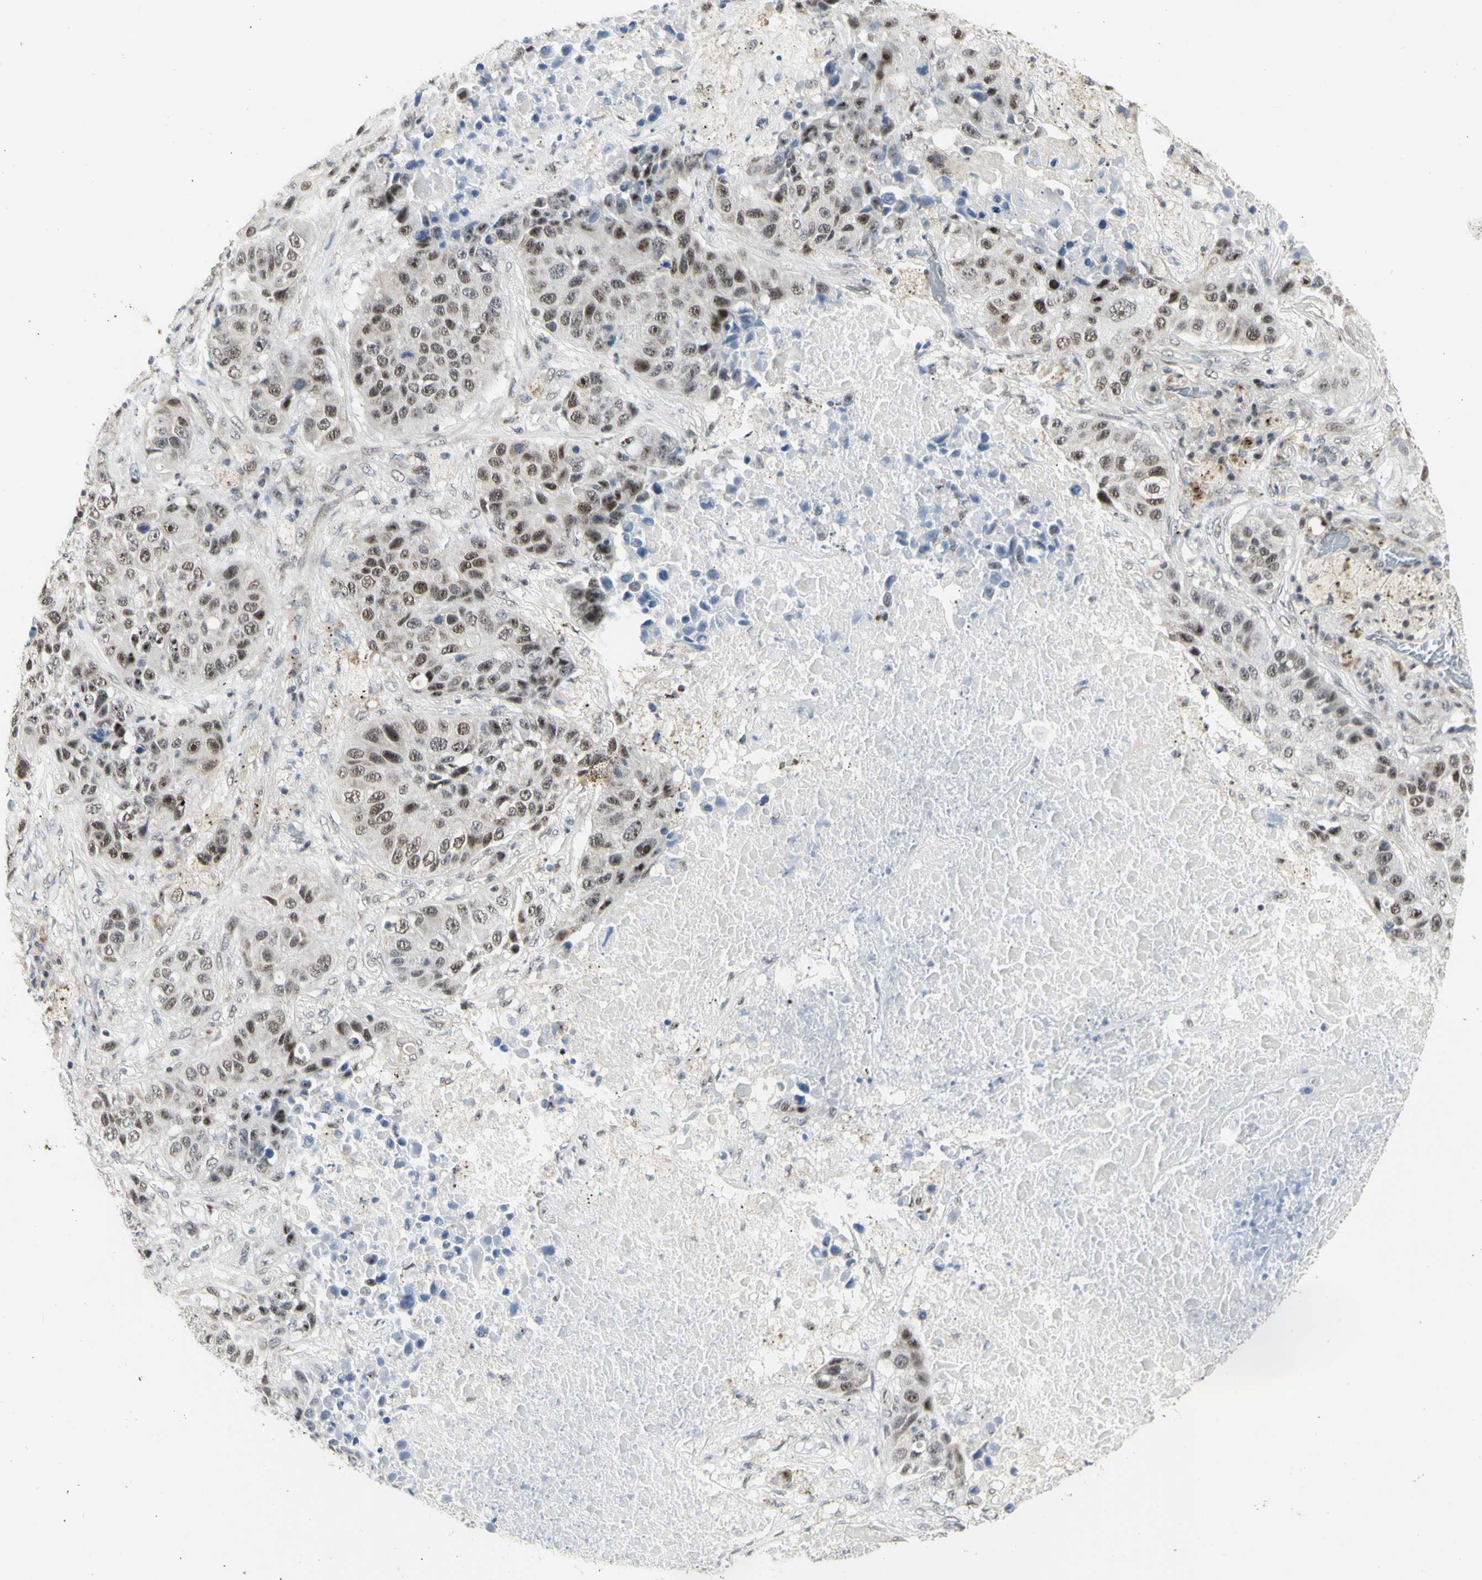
{"staining": {"intensity": "moderate", "quantity": ">75%", "location": "nuclear"}, "tissue": "lung cancer", "cell_type": "Tumor cells", "image_type": "cancer", "snomed": [{"axis": "morphology", "description": "Squamous cell carcinoma, NOS"}, {"axis": "topography", "description": "Lung"}], "caption": "The histopathology image exhibits a brown stain indicating the presence of a protein in the nuclear of tumor cells in lung squamous cell carcinoma.", "gene": "DHRS7B", "patient": {"sex": "male", "age": 57}}